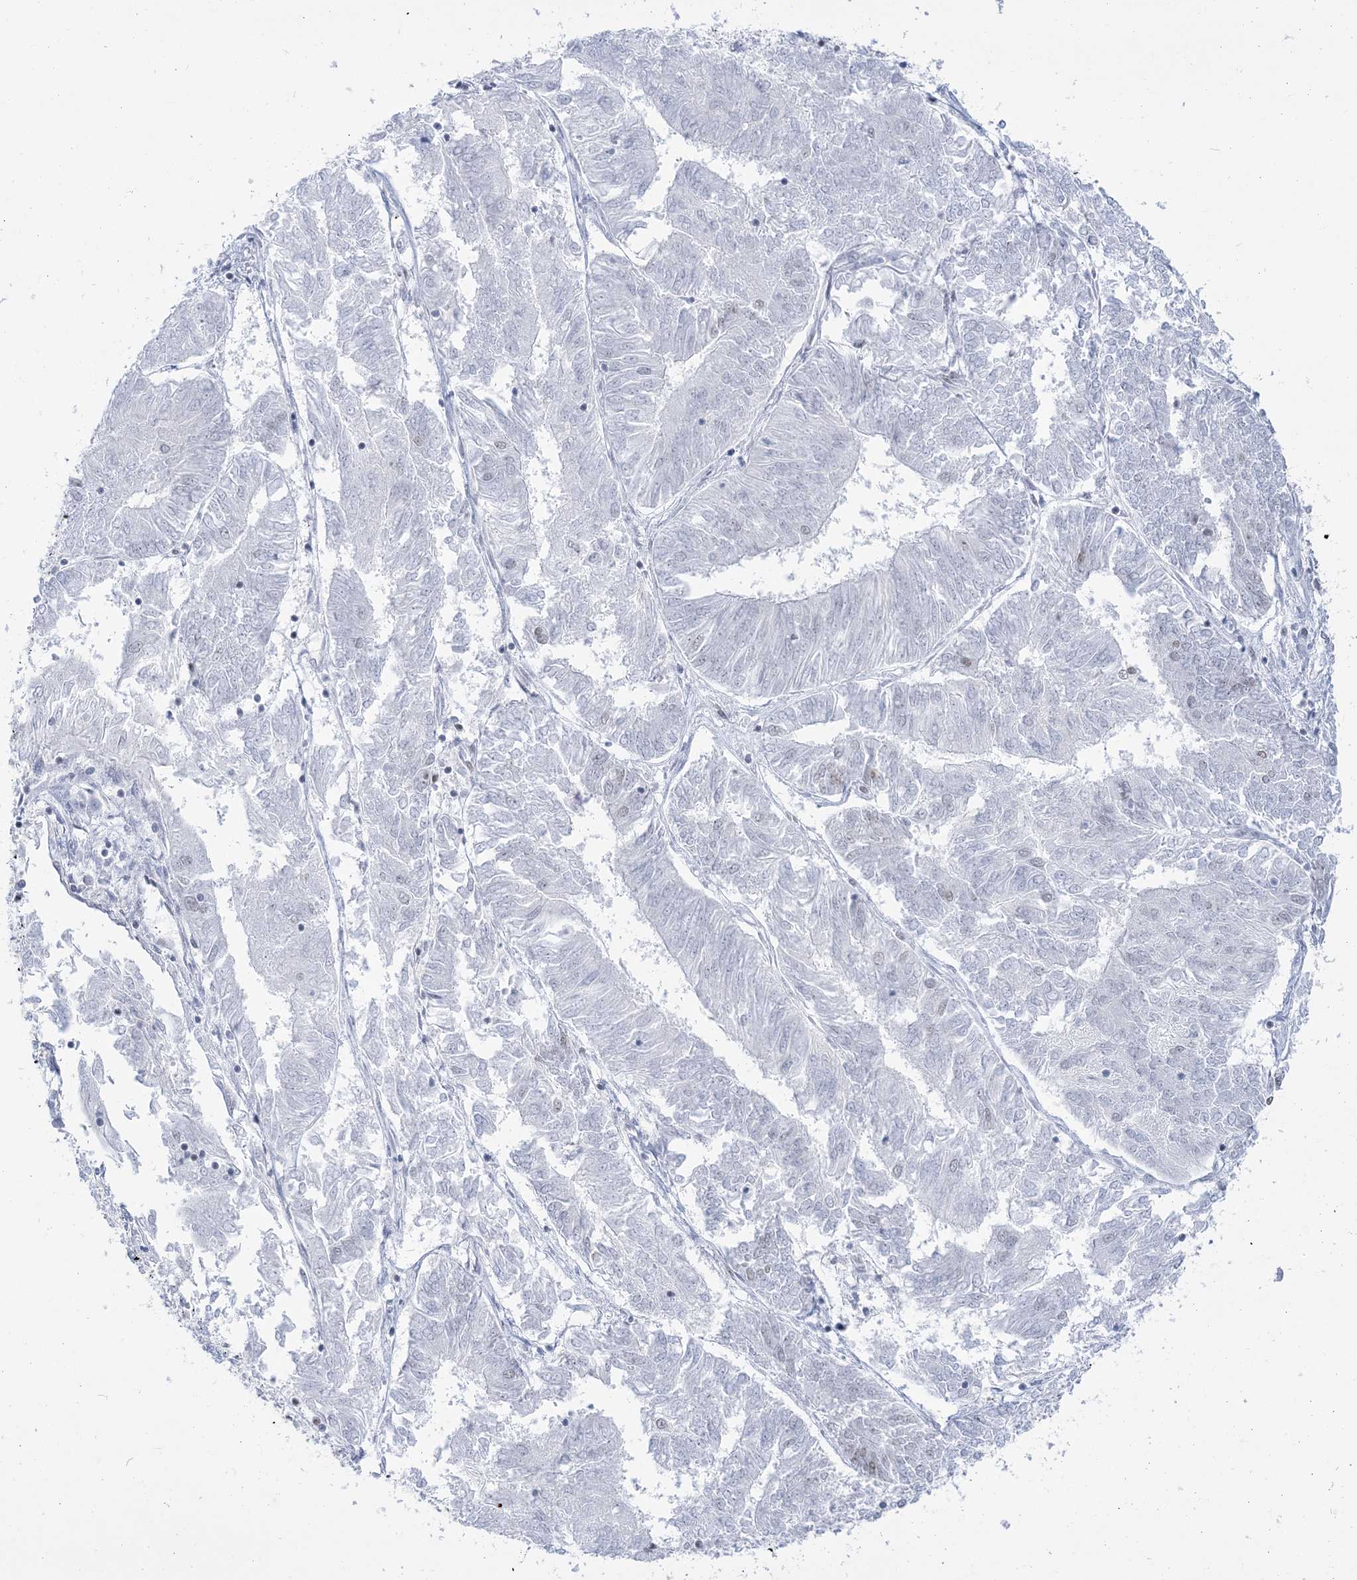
{"staining": {"intensity": "negative", "quantity": "none", "location": "none"}, "tissue": "endometrial cancer", "cell_type": "Tumor cells", "image_type": "cancer", "snomed": [{"axis": "morphology", "description": "Adenocarcinoma, NOS"}, {"axis": "topography", "description": "Endometrium"}], "caption": "Immunohistochemical staining of endometrial cancer (adenocarcinoma) reveals no significant staining in tumor cells.", "gene": "DDX21", "patient": {"sex": "female", "age": 58}}